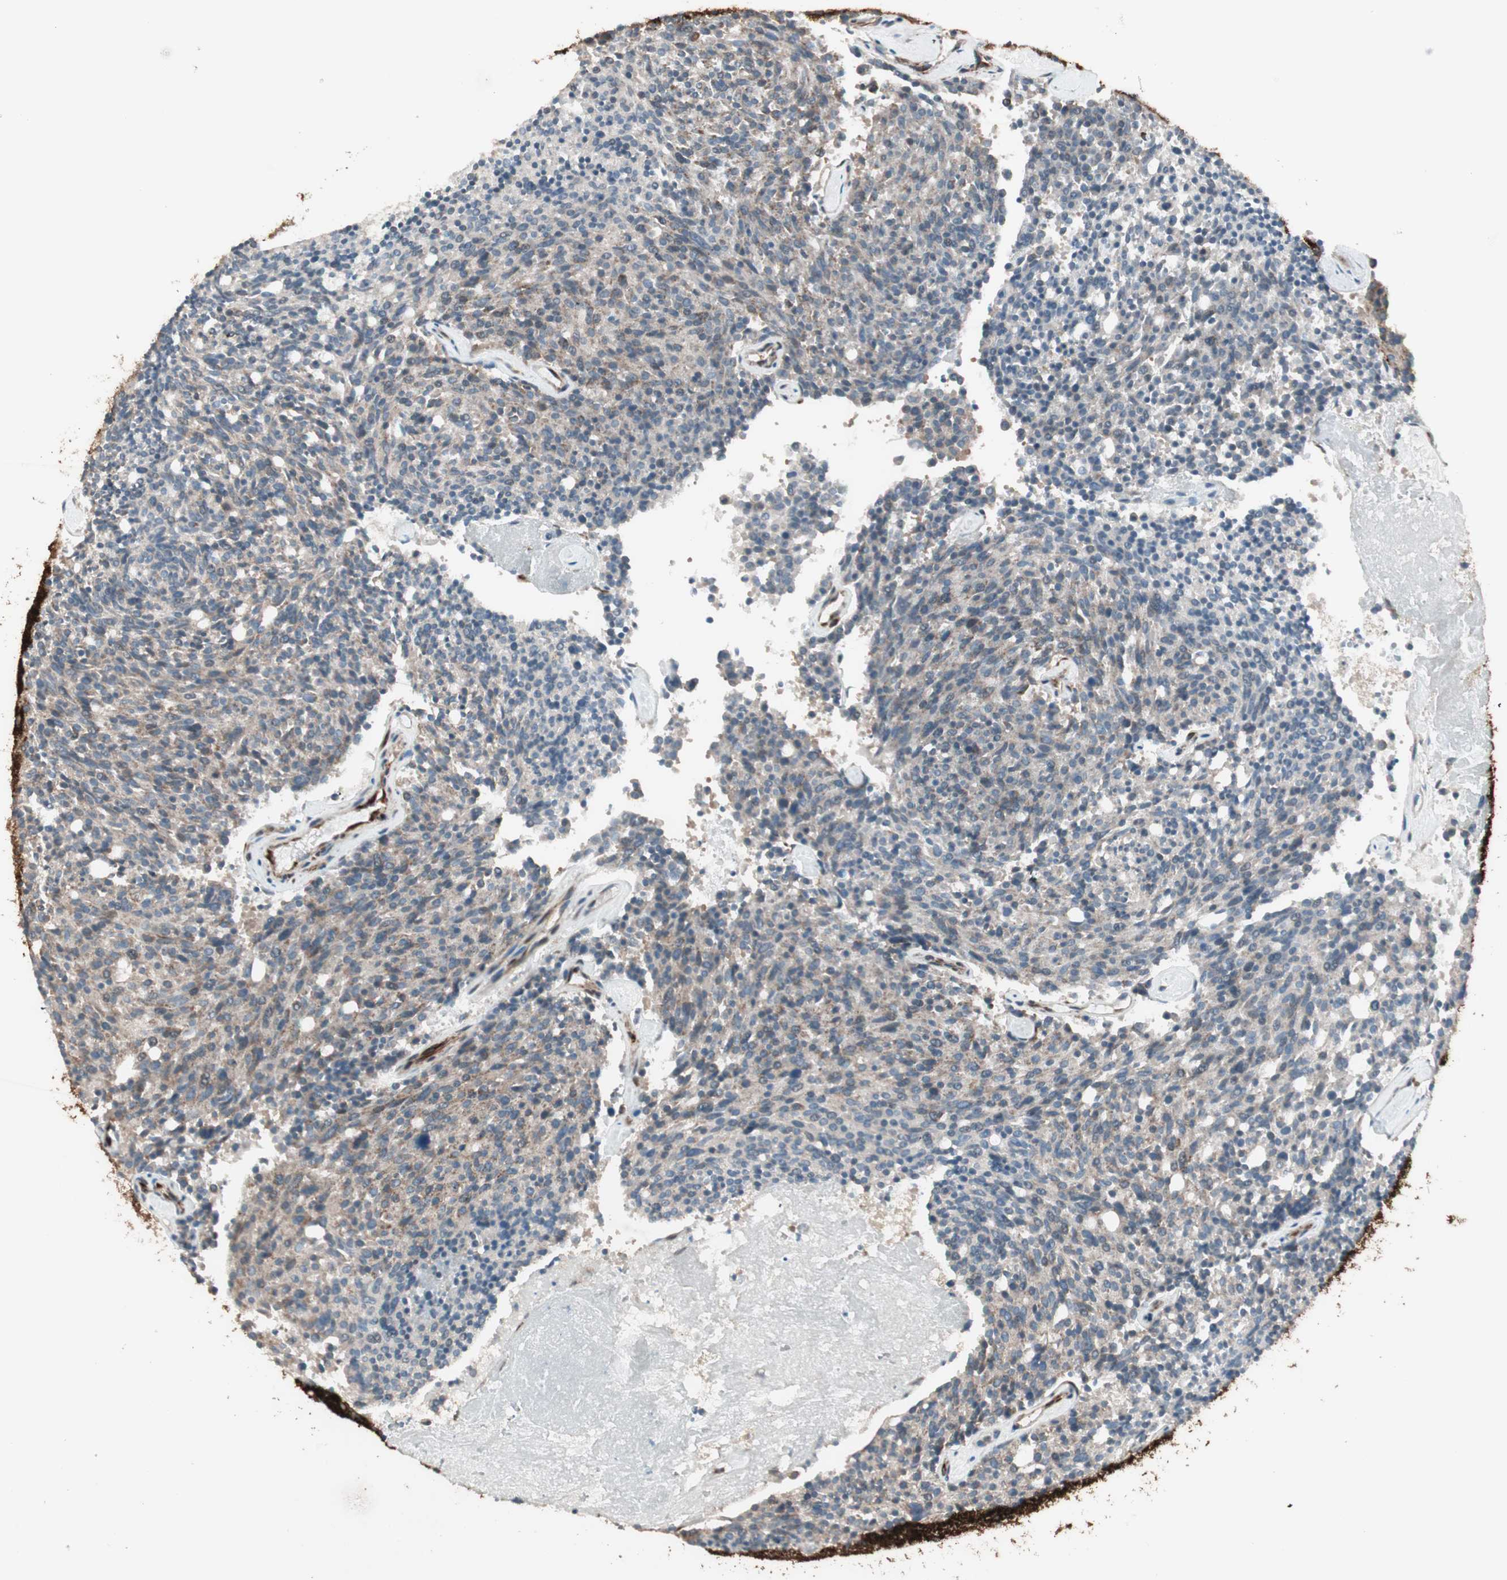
{"staining": {"intensity": "weak", "quantity": "25%-75%", "location": "cytoplasmic/membranous"}, "tissue": "carcinoid", "cell_type": "Tumor cells", "image_type": "cancer", "snomed": [{"axis": "morphology", "description": "Carcinoid, malignant, NOS"}, {"axis": "topography", "description": "Pancreas"}], "caption": "Carcinoid (malignant) stained with a brown dye shows weak cytoplasmic/membranous positive positivity in about 25%-75% of tumor cells.", "gene": "PPP2R5E", "patient": {"sex": "female", "age": 54}}